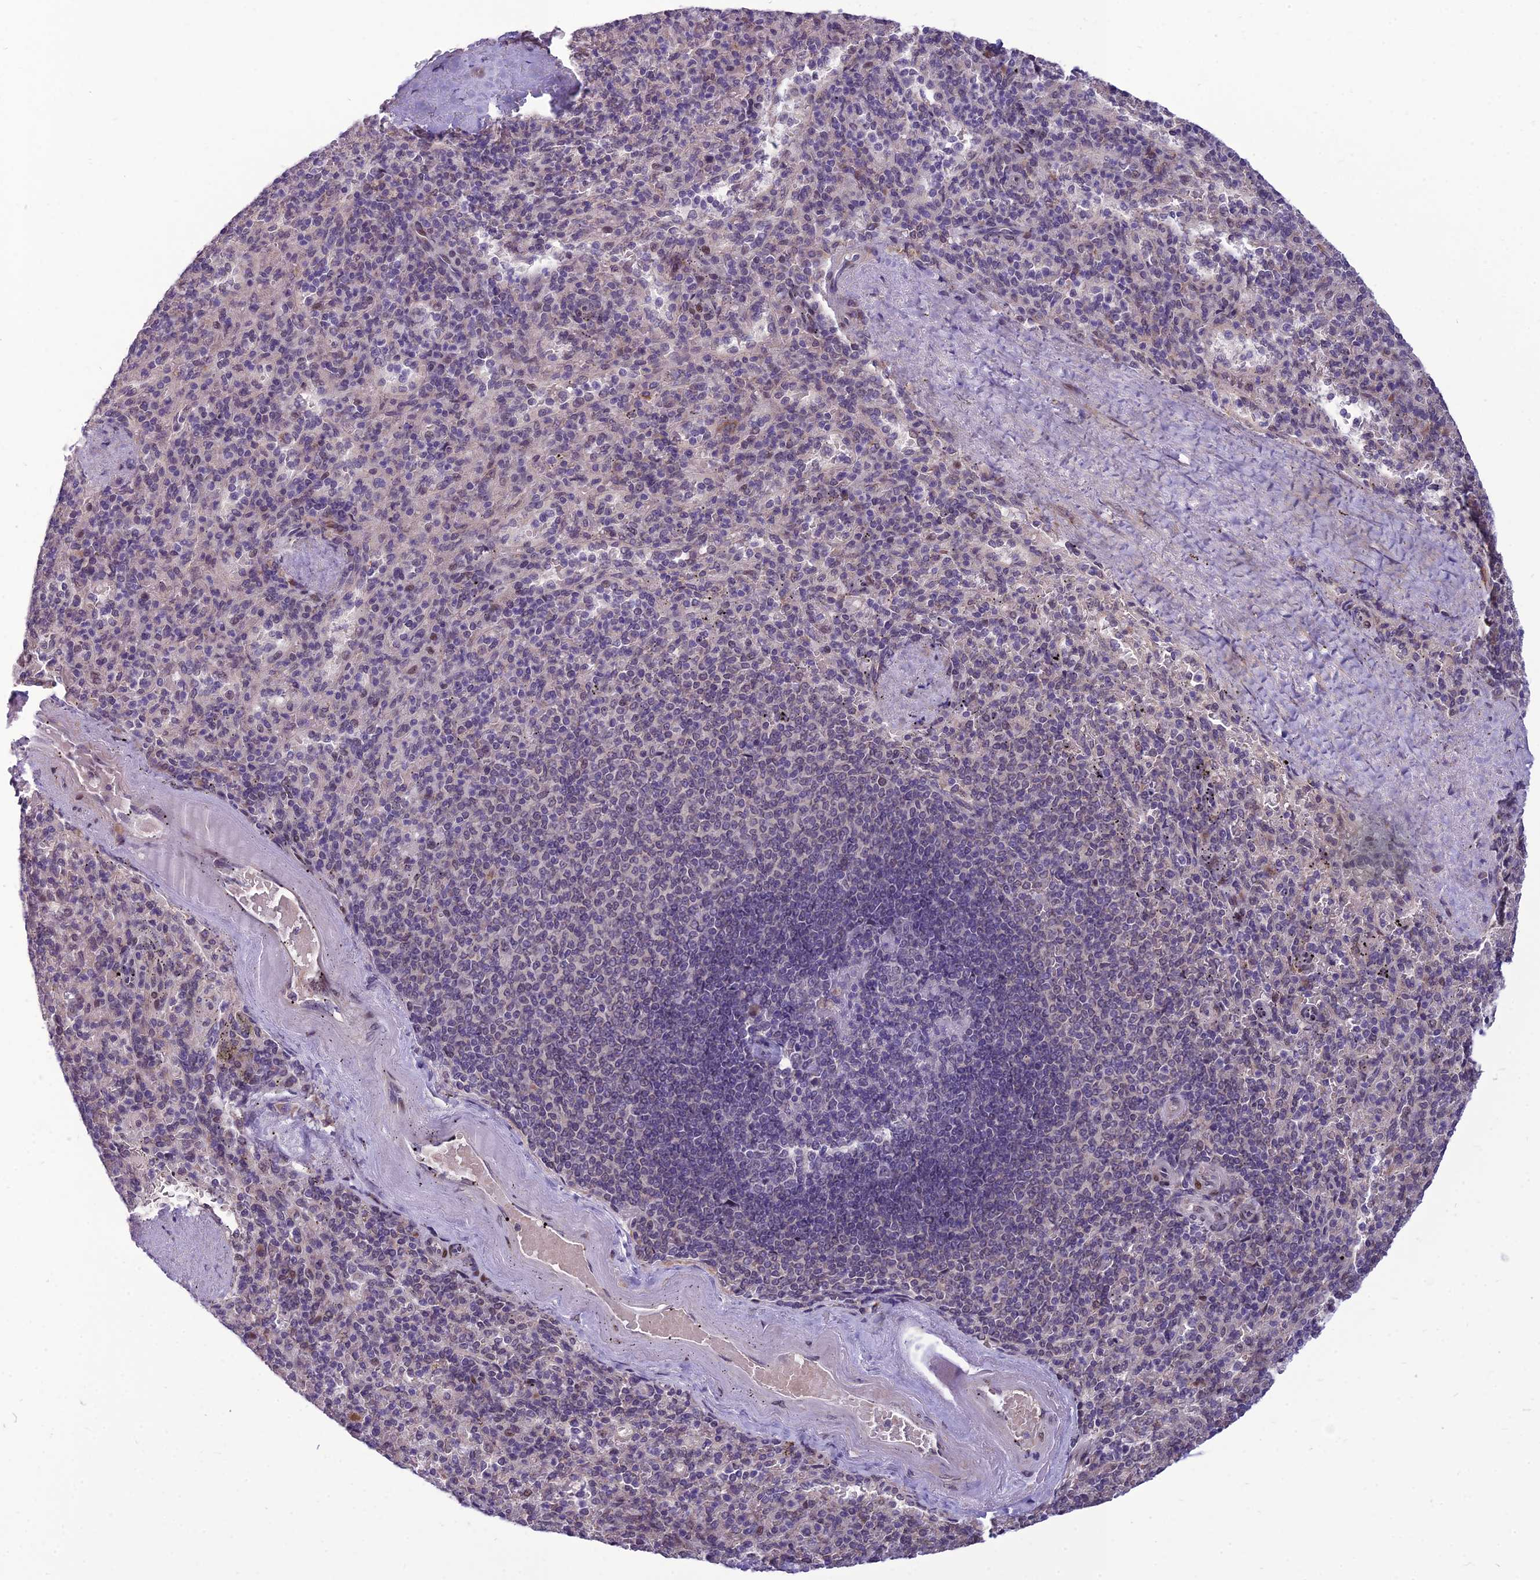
{"staining": {"intensity": "negative", "quantity": "none", "location": "none"}, "tissue": "spleen", "cell_type": "Cells in red pulp", "image_type": "normal", "snomed": [{"axis": "morphology", "description": "Normal tissue, NOS"}, {"axis": "topography", "description": "Spleen"}], "caption": "IHC of benign spleen shows no staining in cells in red pulp.", "gene": "FBRS", "patient": {"sex": "male", "age": 82}}